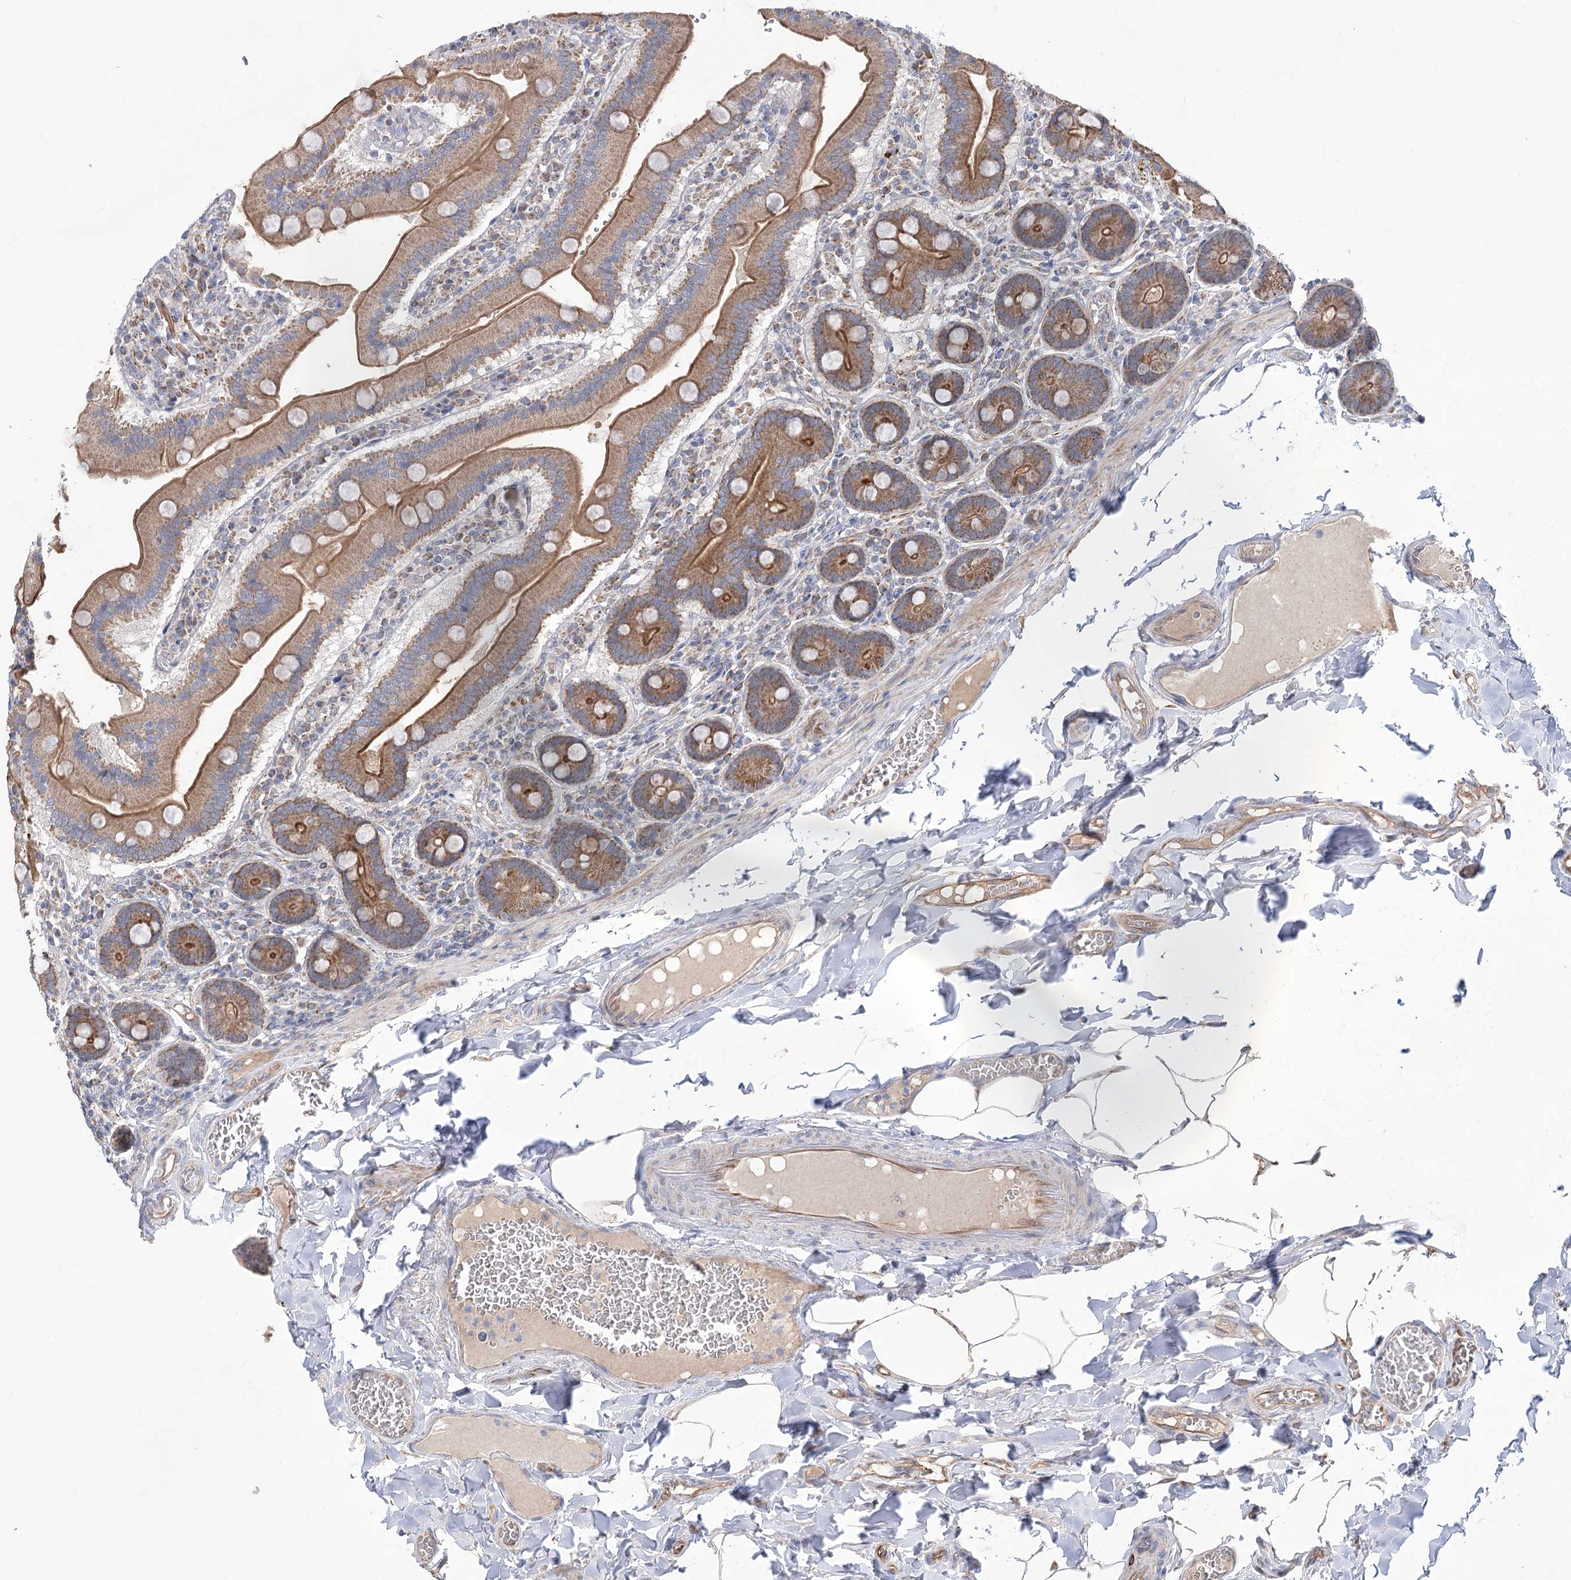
{"staining": {"intensity": "strong", "quantity": ">75%", "location": "cytoplasmic/membranous"}, "tissue": "duodenum", "cell_type": "Glandular cells", "image_type": "normal", "snomed": [{"axis": "morphology", "description": "Normal tissue, NOS"}, {"axis": "topography", "description": "Duodenum"}], "caption": "Human duodenum stained for a protein (brown) reveals strong cytoplasmic/membranous positive expression in approximately >75% of glandular cells.", "gene": "ECHDC3", "patient": {"sex": "female", "age": 62}}